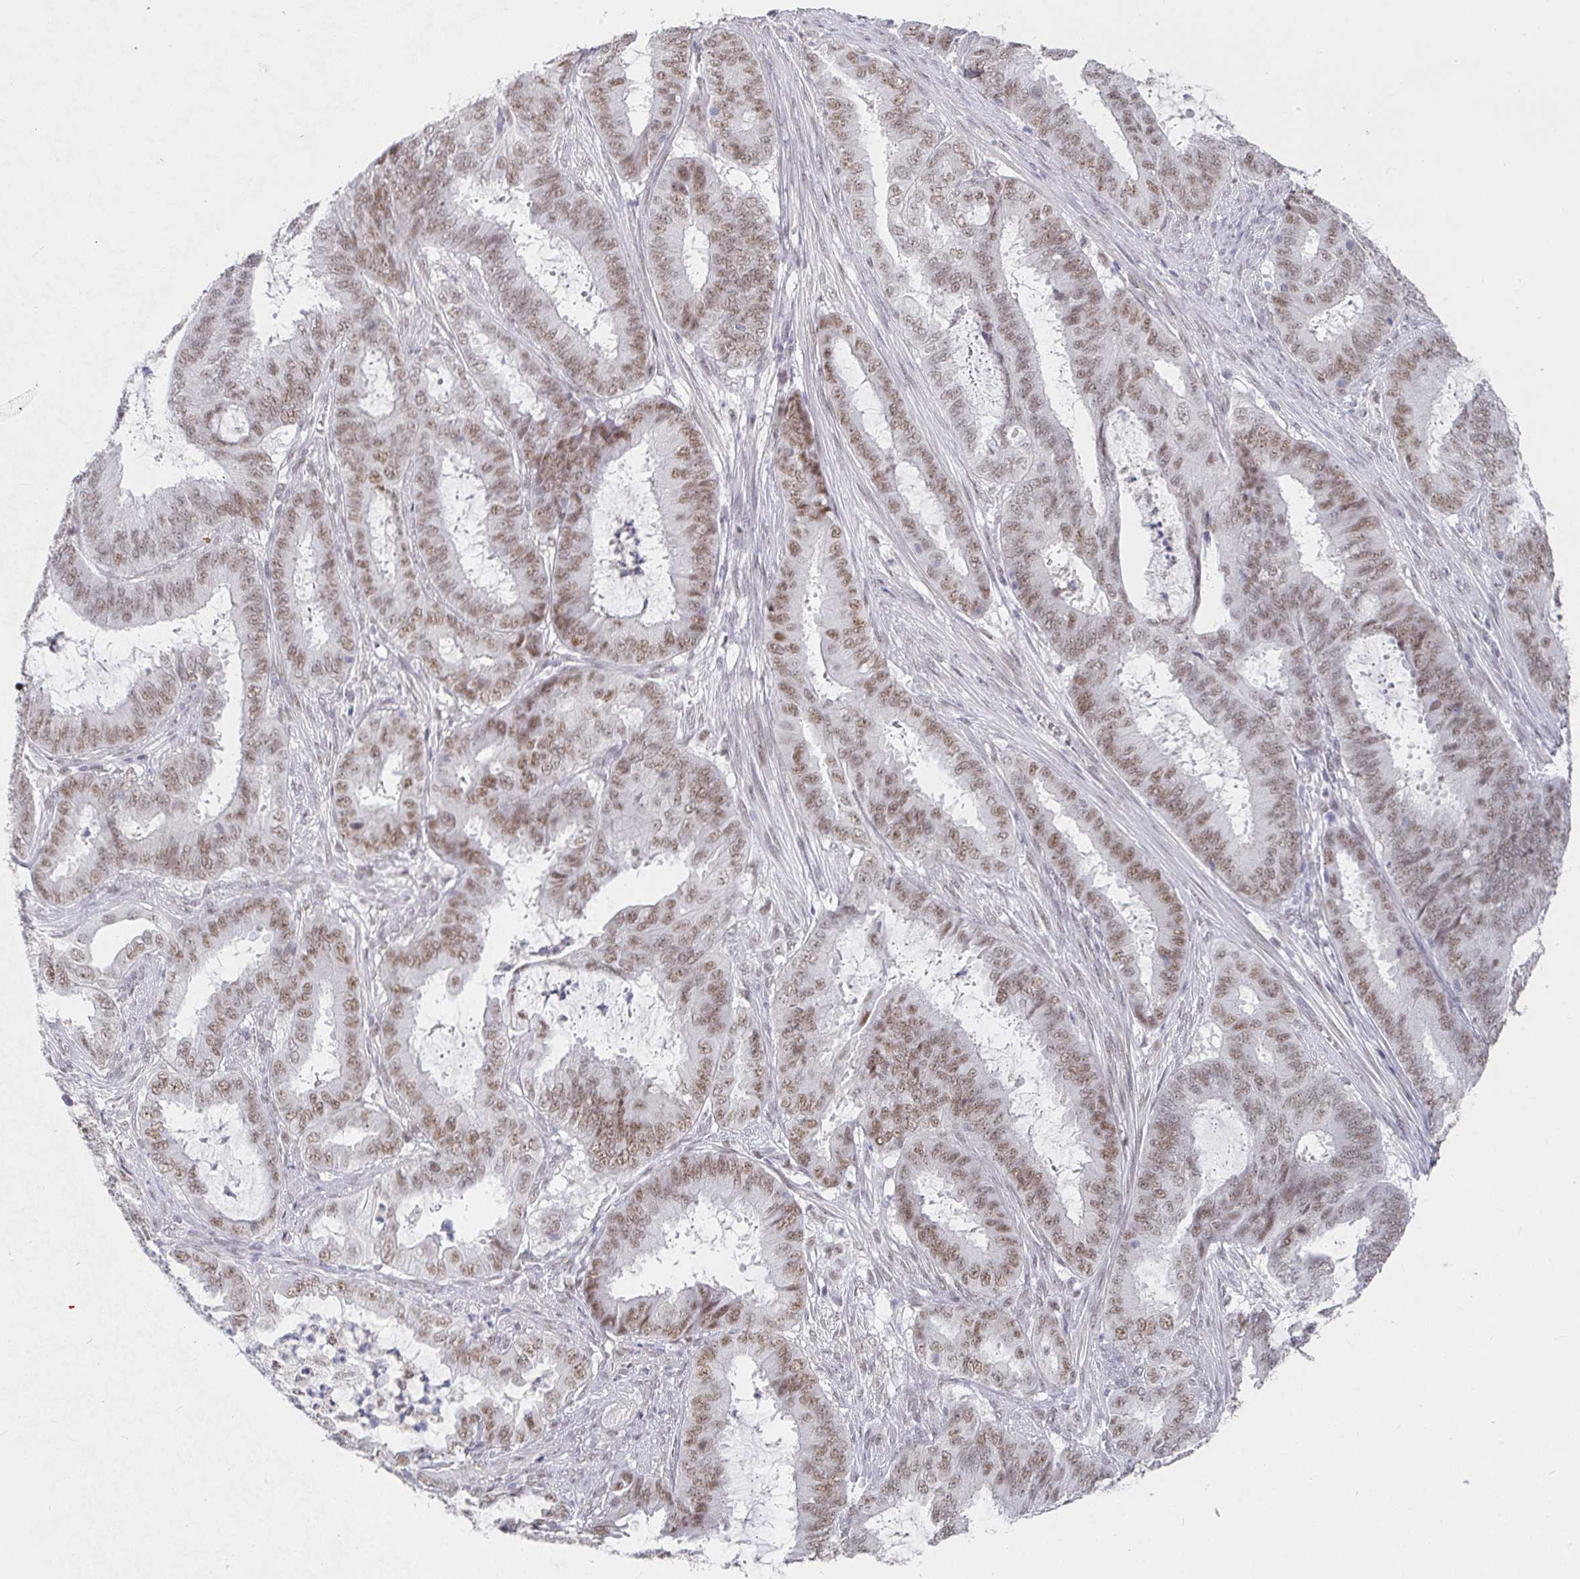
{"staining": {"intensity": "moderate", "quantity": ">75%", "location": "nuclear"}, "tissue": "endometrial cancer", "cell_type": "Tumor cells", "image_type": "cancer", "snomed": [{"axis": "morphology", "description": "Adenocarcinoma, NOS"}, {"axis": "topography", "description": "Endometrium"}], "caption": "Brown immunohistochemical staining in human endometrial adenocarcinoma displays moderate nuclear expression in approximately >75% of tumor cells.", "gene": "RCOR1", "patient": {"sex": "female", "age": 51}}